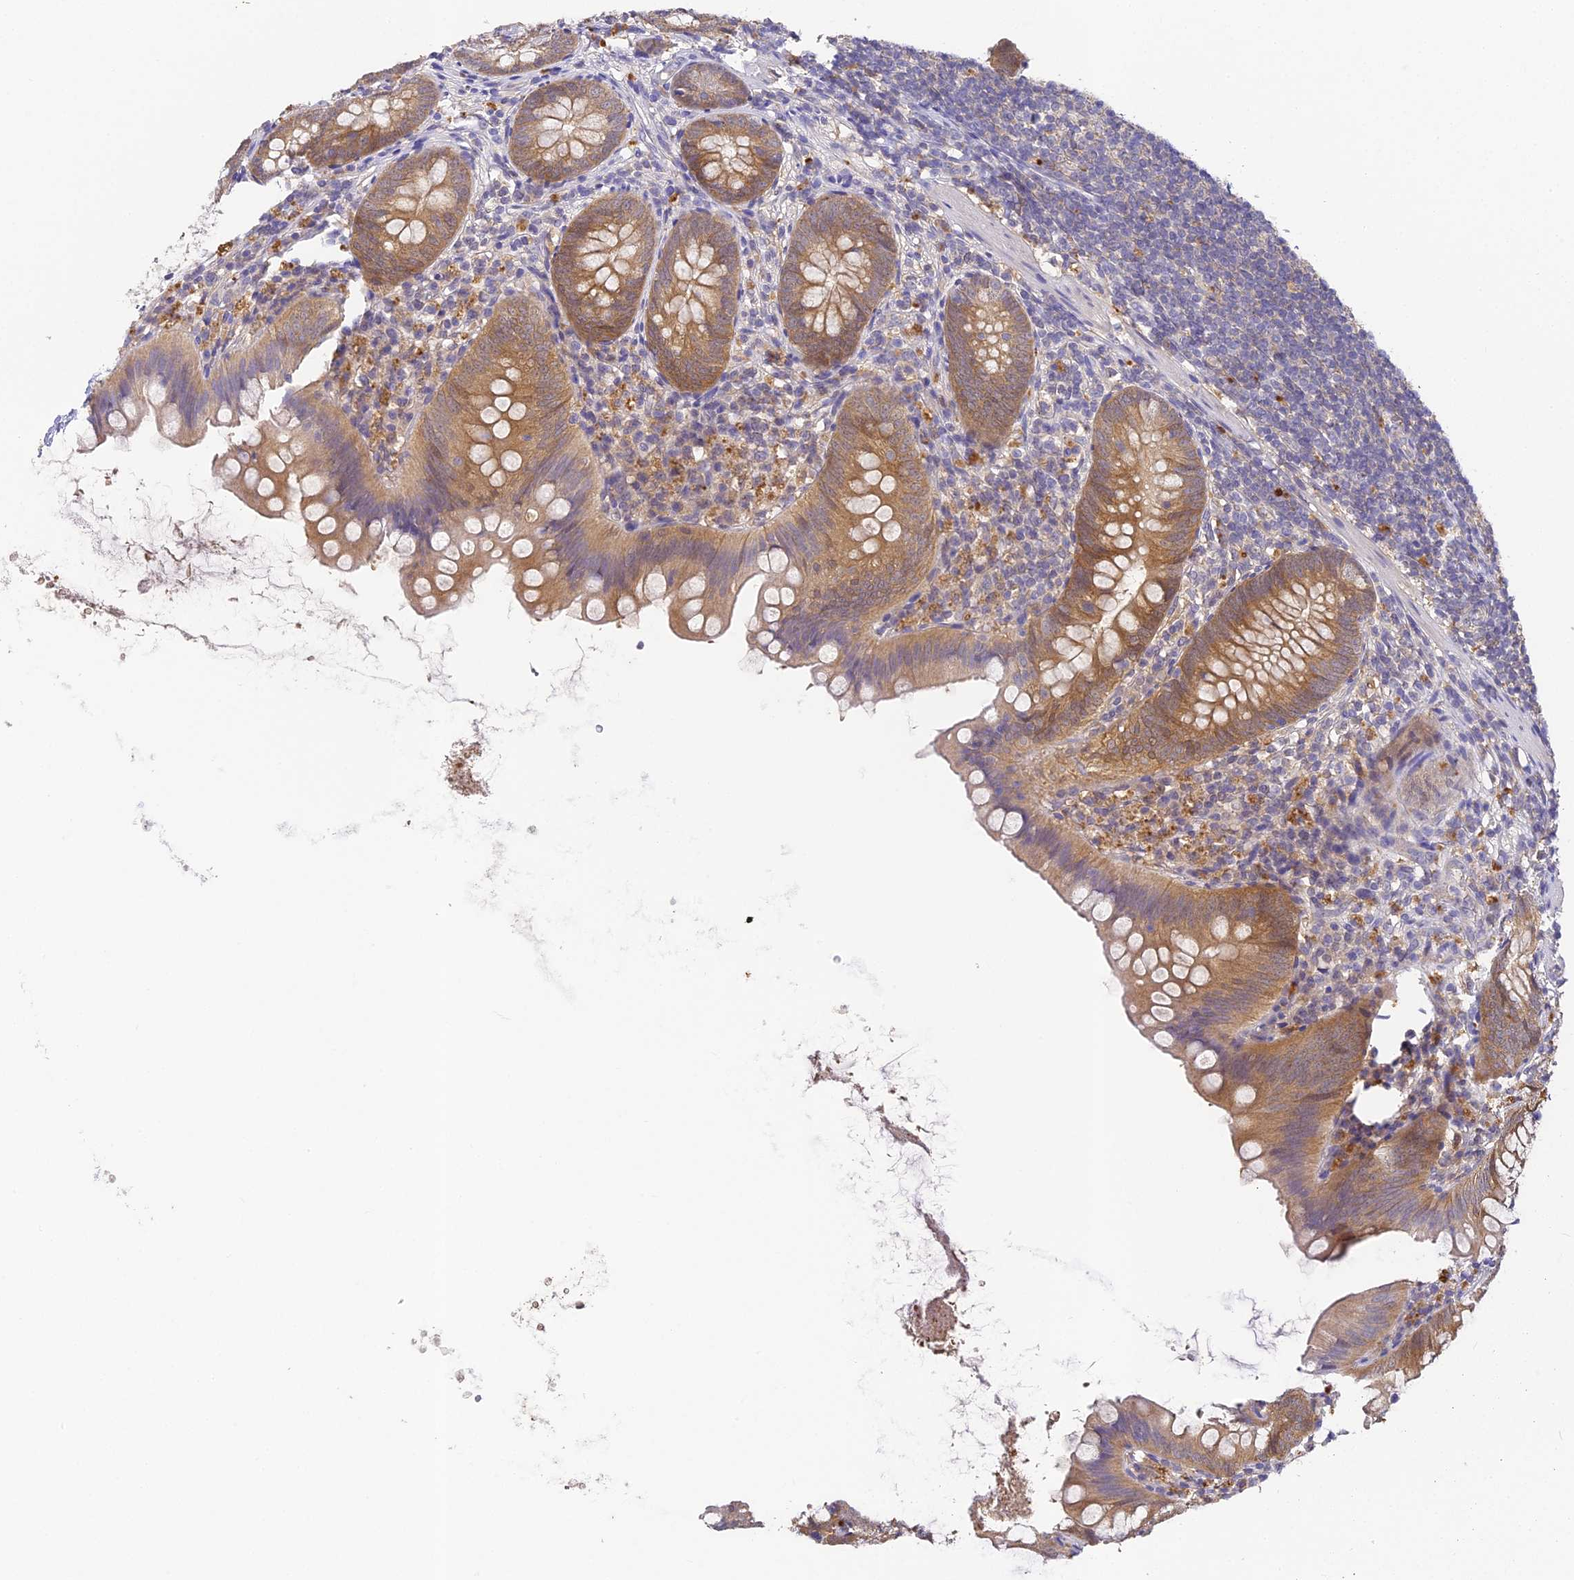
{"staining": {"intensity": "moderate", "quantity": "25%-75%", "location": "cytoplasmic/membranous"}, "tissue": "appendix", "cell_type": "Glandular cells", "image_type": "normal", "snomed": [{"axis": "morphology", "description": "Normal tissue, NOS"}, {"axis": "topography", "description": "Appendix"}], "caption": "This image displays immunohistochemistry staining of normal appendix, with medium moderate cytoplasmic/membranous positivity in approximately 25%-75% of glandular cells.", "gene": "YAE1", "patient": {"sex": "female", "age": 62}}